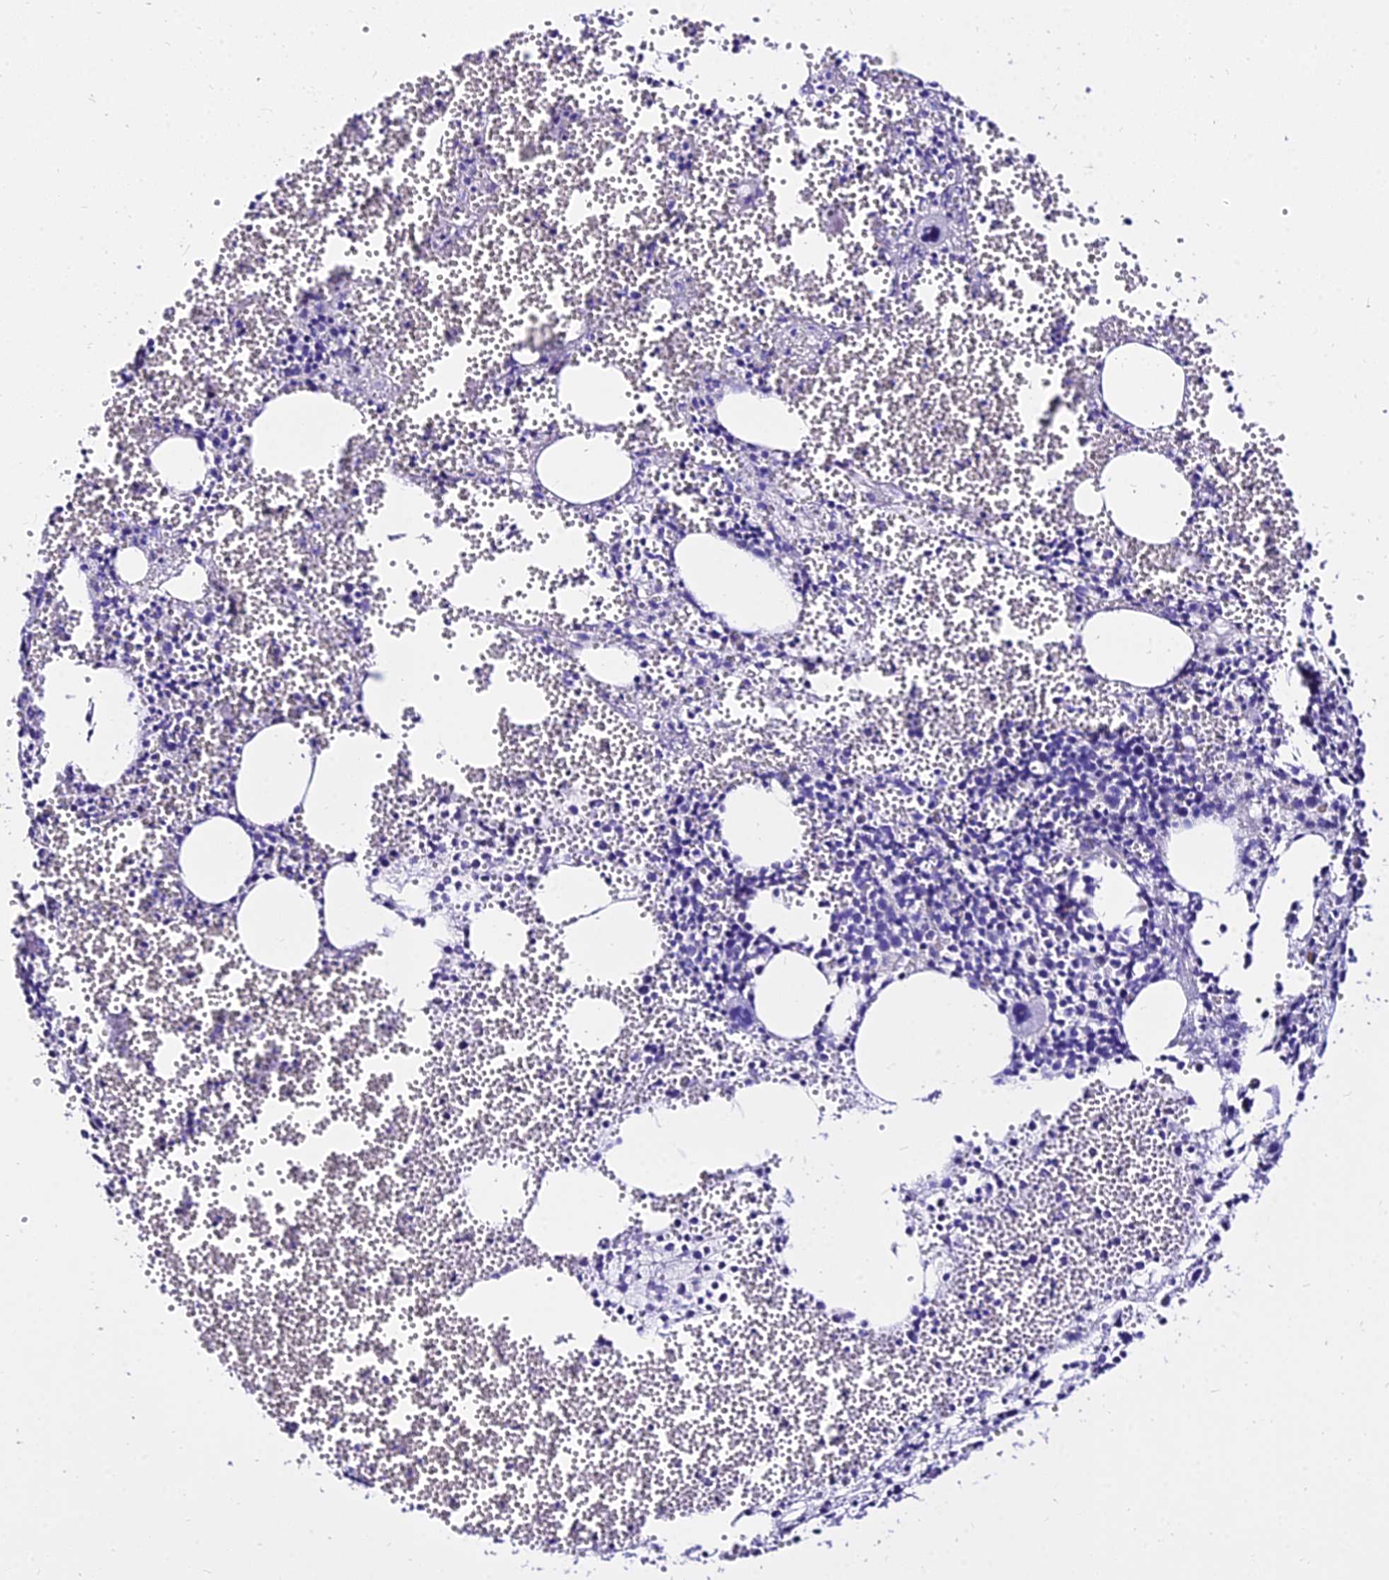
{"staining": {"intensity": "negative", "quantity": "none", "location": "none"}, "tissue": "bone marrow", "cell_type": "Hematopoietic cells", "image_type": "normal", "snomed": [{"axis": "morphology", "description": "Normal tissue, NOS"}, {"axis": "topography", "description": "Bone marrow"}], "caption": "There is no significant positivity in hematopoietic cells of bone marrow. (Brightfield microscopy of DAB (3,3'-diaminobenzidine) IHC at high magnification).", "gene": "DEFB106A", "patient": {"sex": "female", "age": 77}}